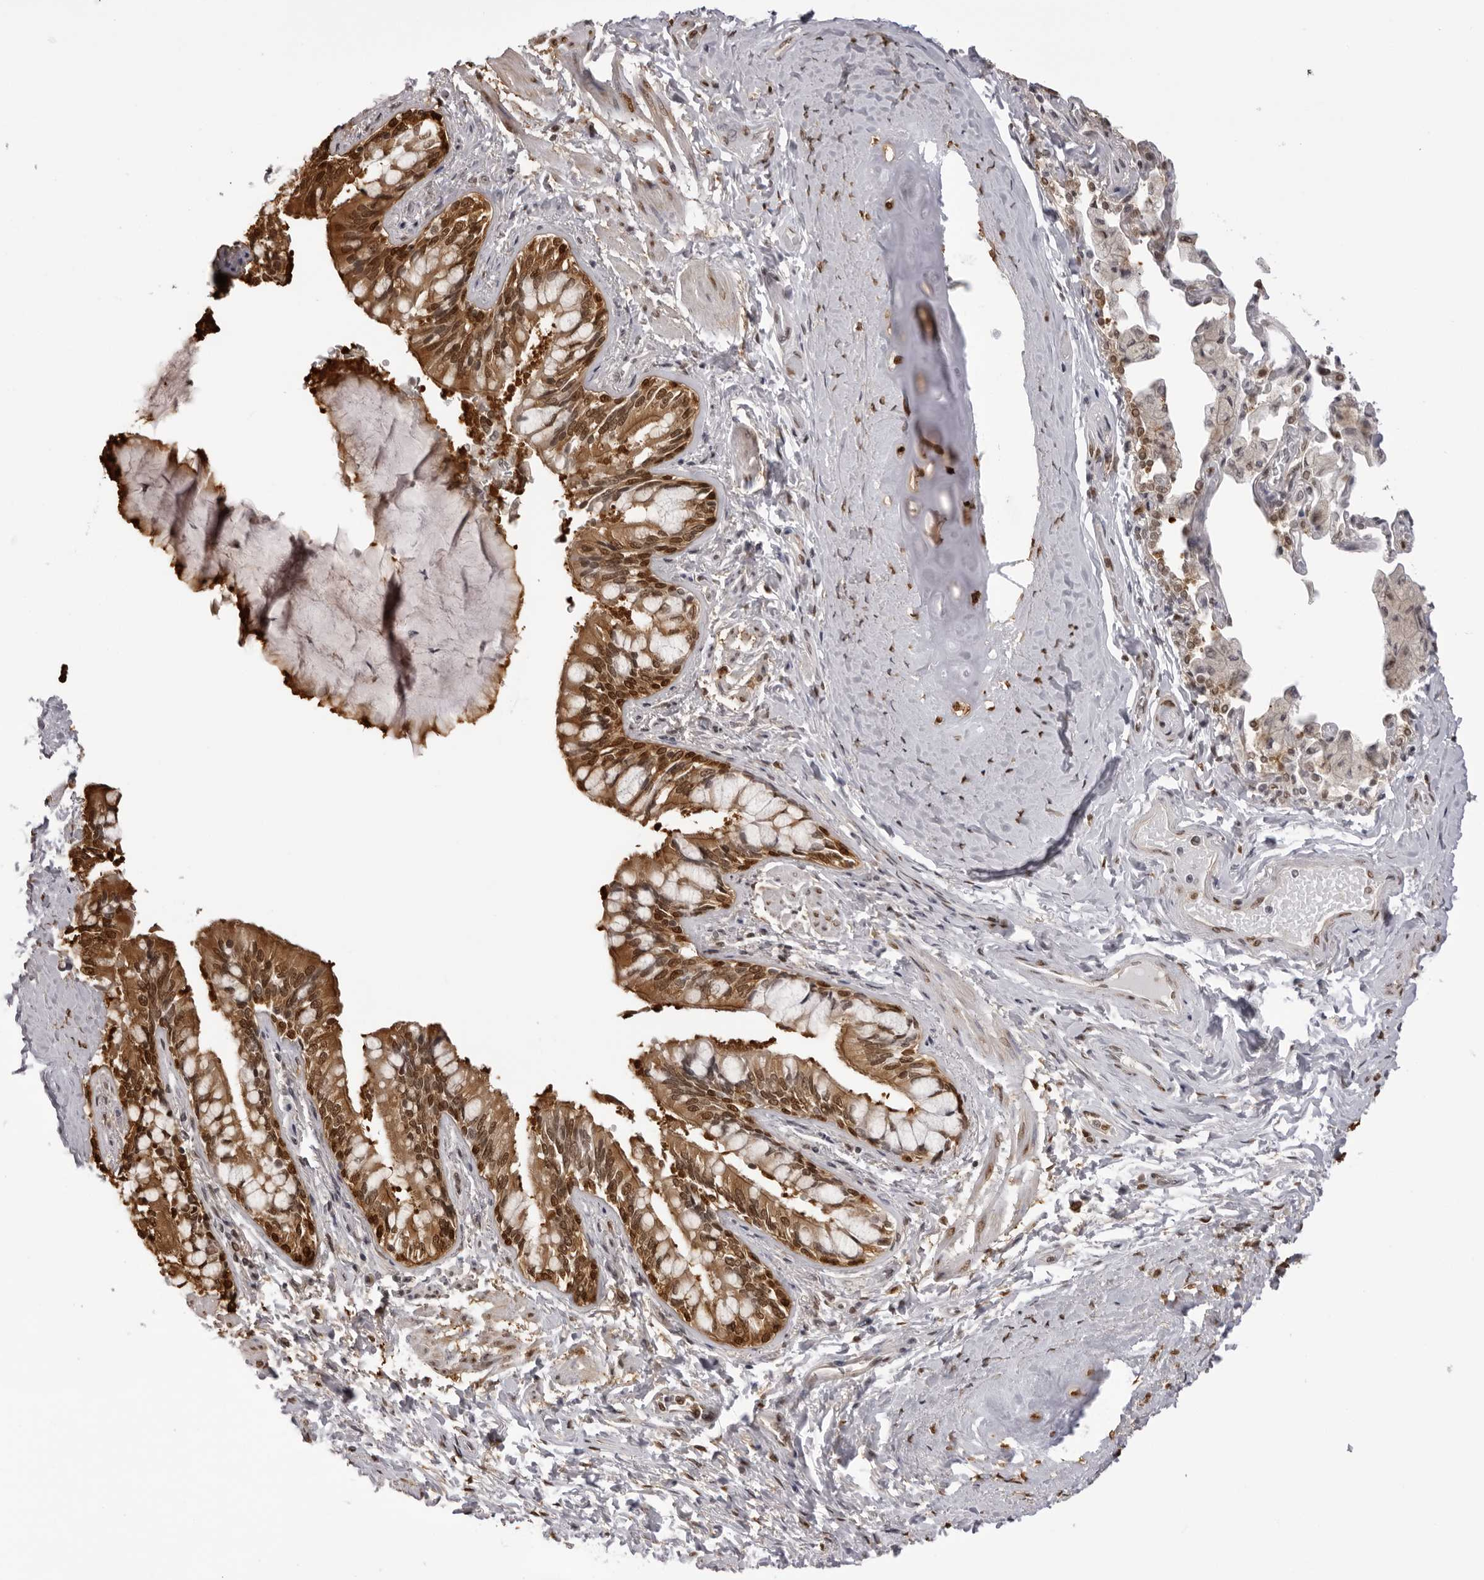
{"staining": {"intensity": "strong", "quantity": ">75%", "location": "cytoplasmic/membranous,nuclear"}, "tissue": "bronchus", "cell_type": "Respiratory epithelial cells", "image_type": "normal", "snomed": [{"axis": "morphology", "description": "Normal tissue, NOS"}, {"axis": "morphology", "description": "Inflammation, NOS"}, {"axis": "topography", "description": "Bronchus"}, {"axis": "topography", "description": "Lung"}], "caption": "Immunohistochemistry micrograph of normal bronchus: bronchus stained using immunohistochemistry (IHC) exhibits high levels of strong protein expression localized specifically in the cytoplasmic/membranous,nuclear of respiratory epithelial cells, appearing as a cytoplasmic/membranous,nuclear brown color.", "gene": "HSPA4", "patient": {"sex": "female", "age": 46}}